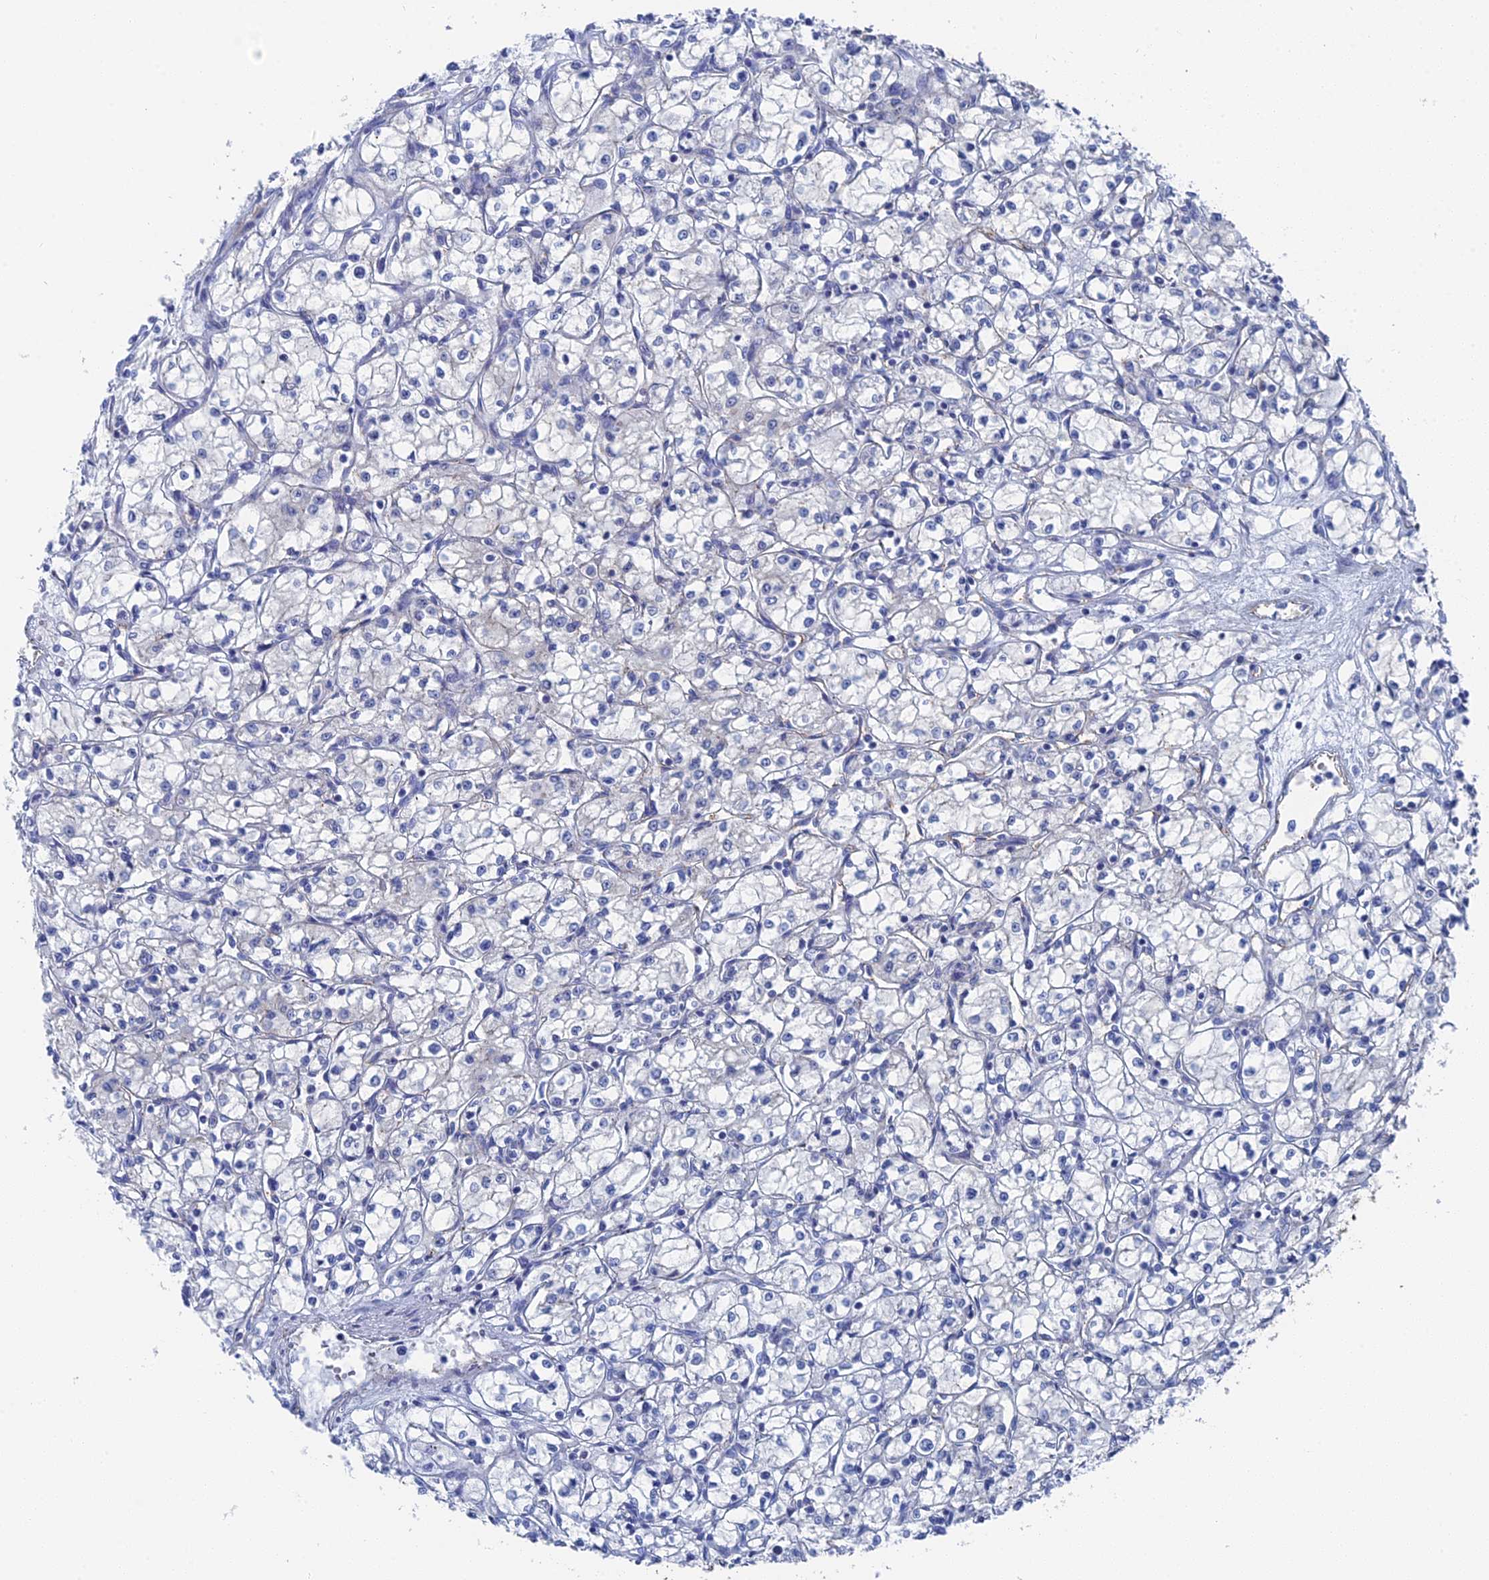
{"staining": {"intensity": "negative", "quantity": "none", "location": "none"}, "tissue": "renal cancer", "cell_type": "Tumor cells", "image_type": "cancer", "snomed": [{"axis": "morphology", "description": "Adenocarcinoma, NOS"}, {"axis": "topography", "description": "Kidney"}], "caption": "DAB immunohistochemical staining of renal cancer (adenocarcinoma) exhibits no significant expression in tumor cells.", "gene": "MTHFSD", "patient": {"sex": "male", "age": 59}}